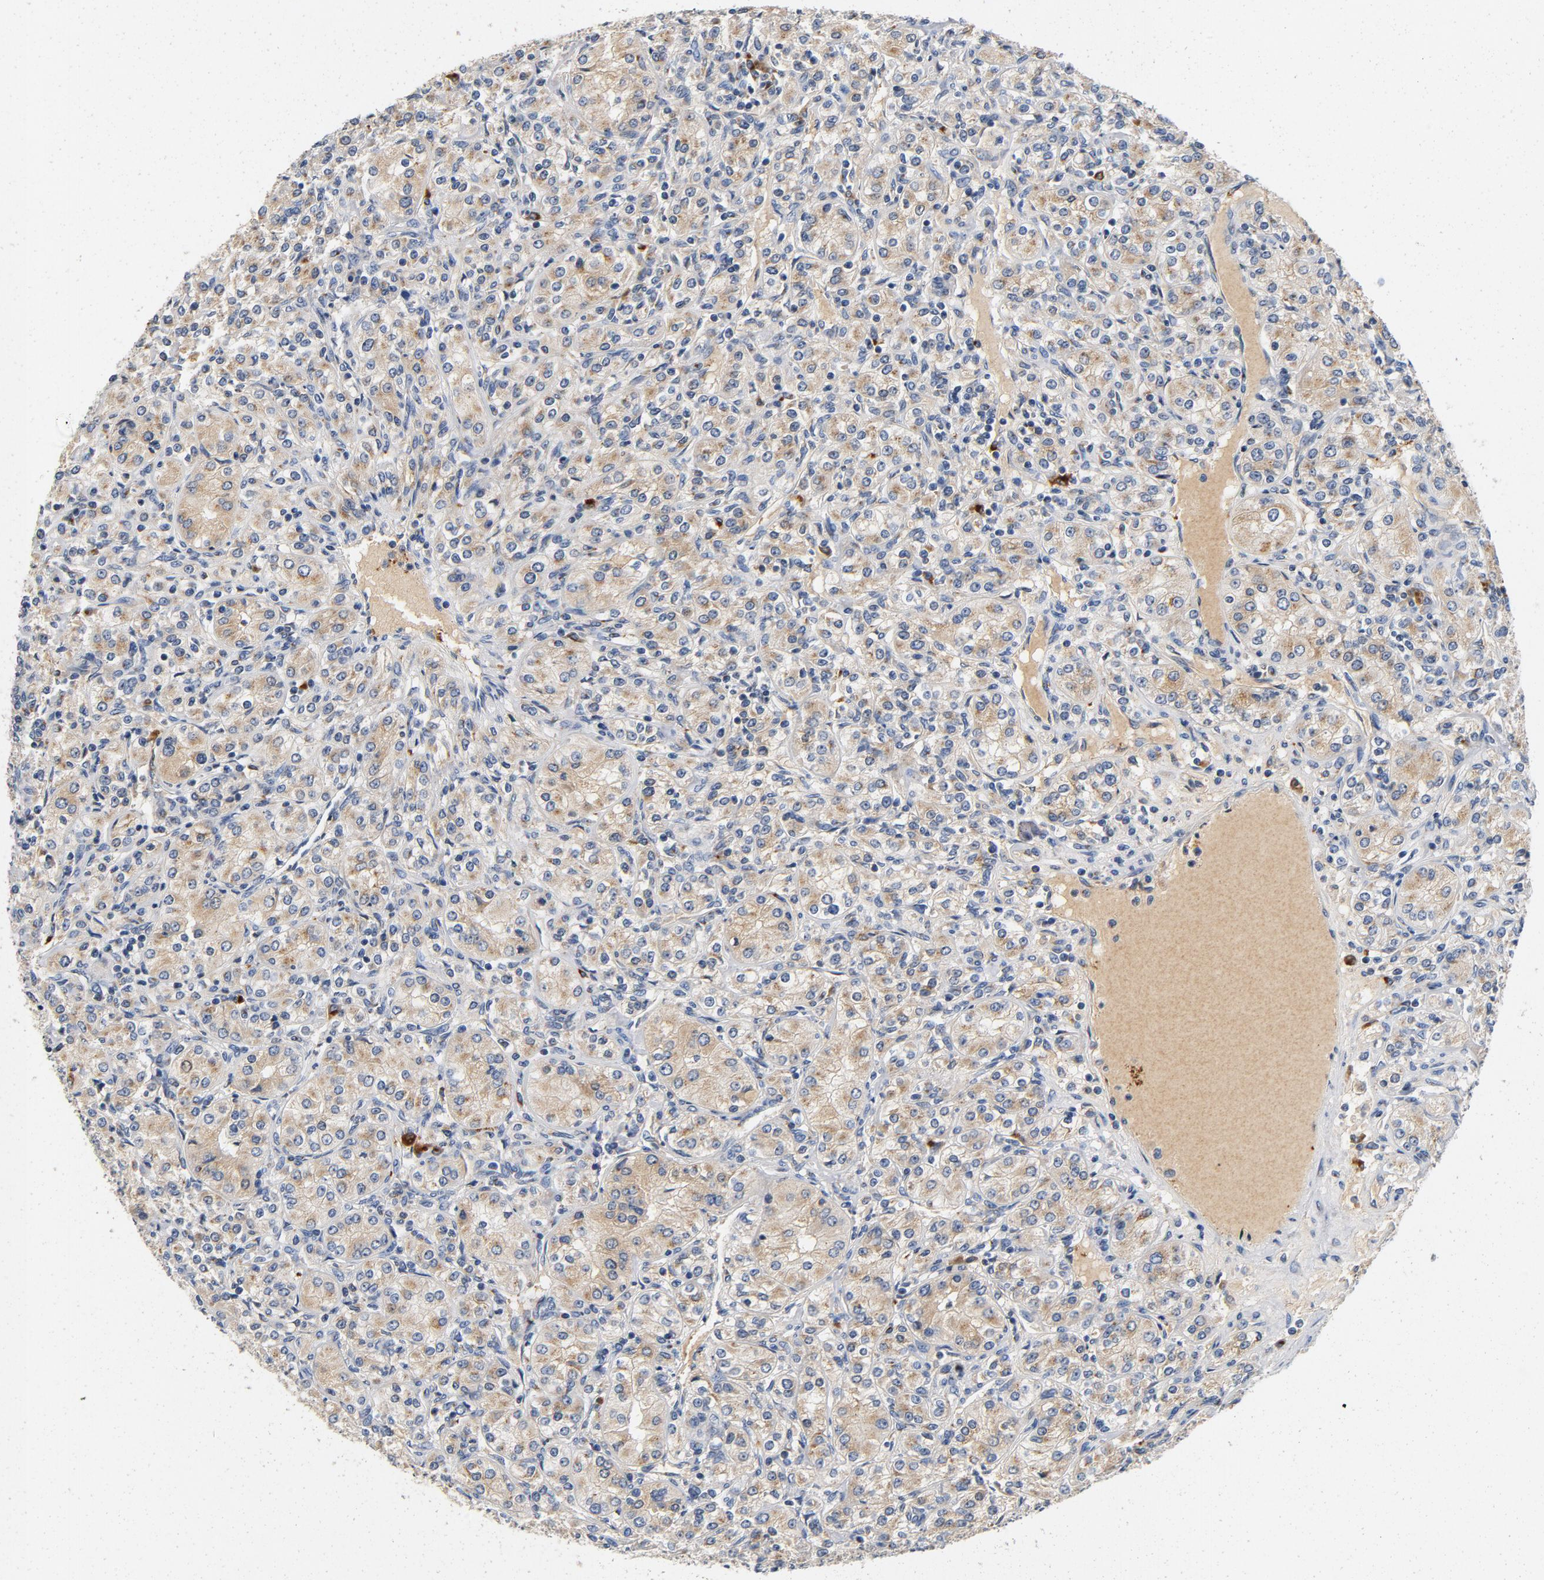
{"staining": {"intensity": "negative", "quantity": "none", "location": "none"}, "tissue": "renal cancer", "cell_type": "Tumor cells", "image_type": "cancer", "snomed": [{"axis": "morphology", "description": "Adenocarcinoma, NOS"}, {"axis": "topography", "description": "Kidney"}], "caption": "A micrograph of renal cancer stained for a protein demonstrates no brown staining in tumor cells.", "gene": "LMAN2", "patient": {"sex": "male", "age": 77}}